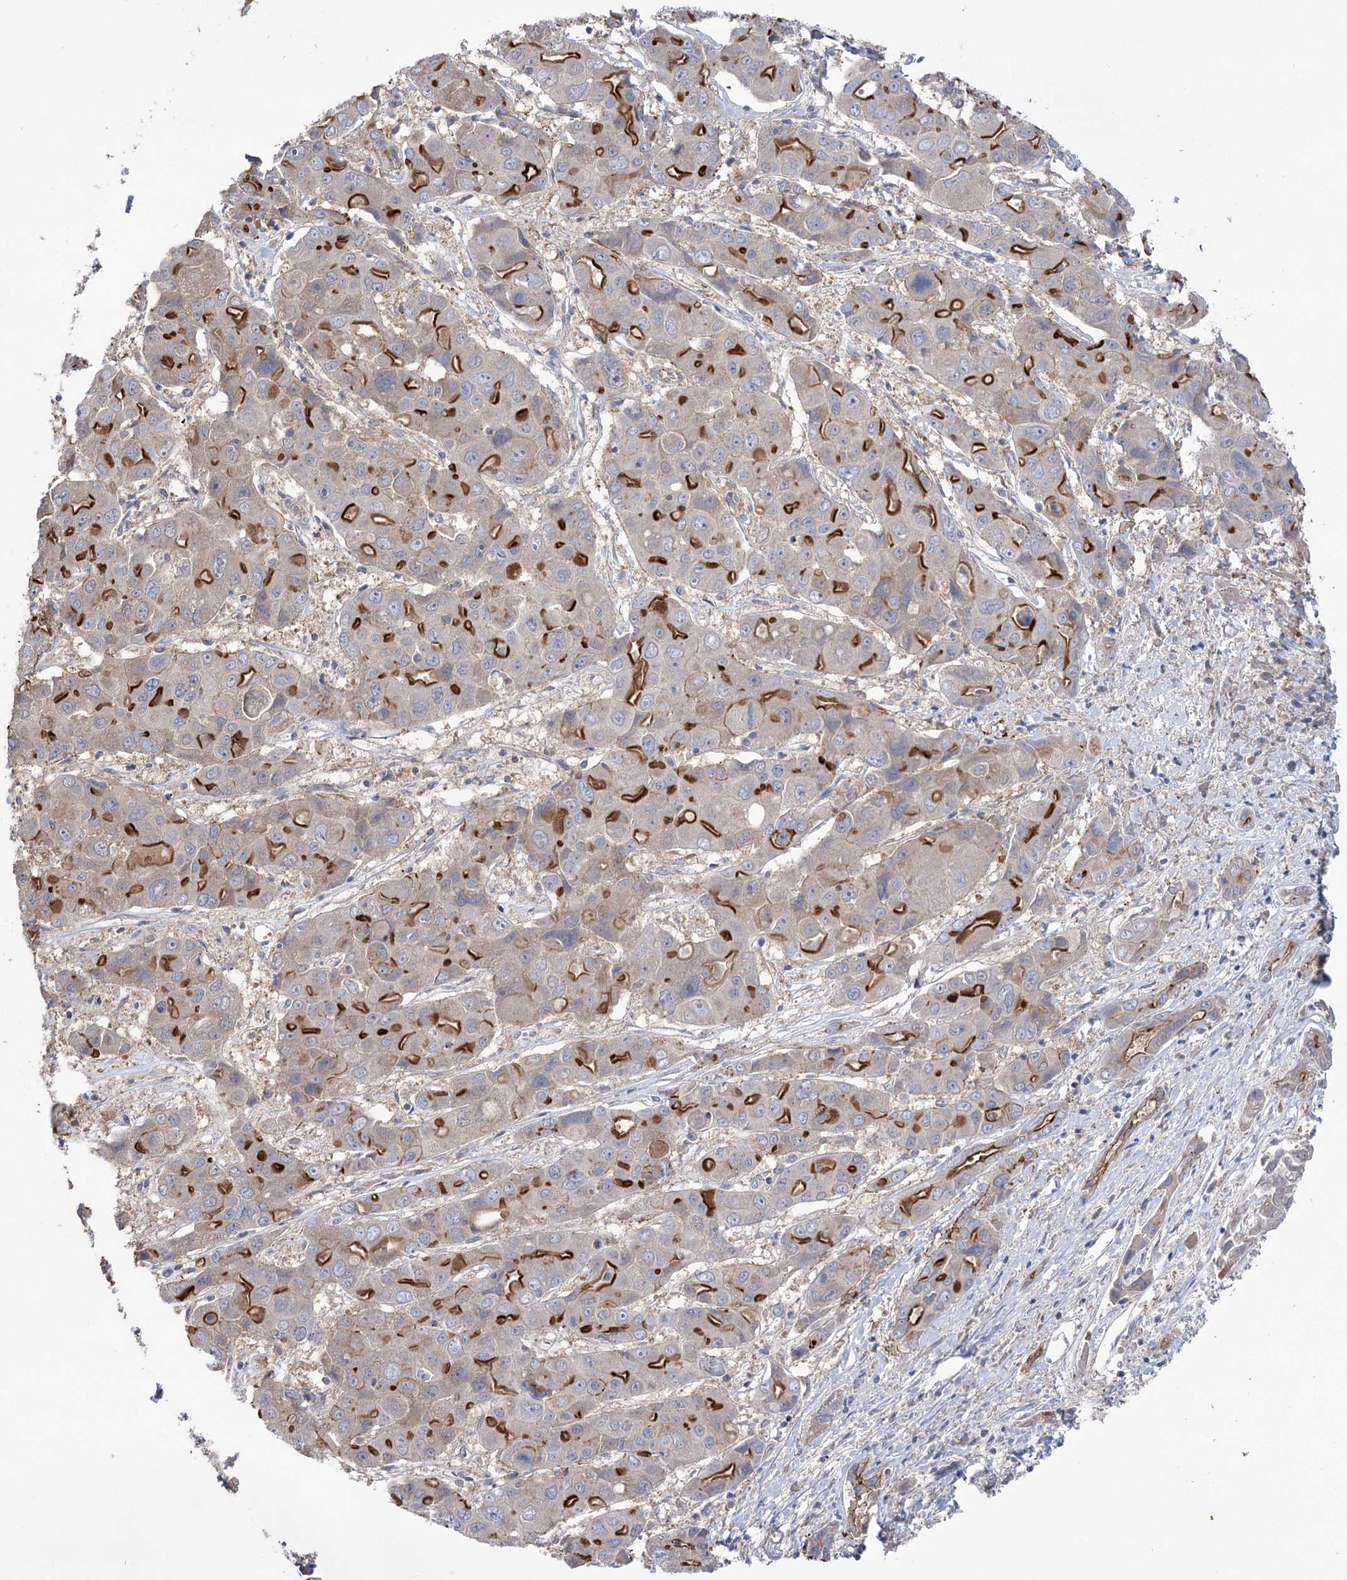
{"staining": {"intensity": "strong", "quantity": "25%-75%", "location": "cytoplasmic/membranous"}, "tissue": "liver cancer", "cell_type": "Tumor cells", "image_type": "cancer", "snomed": [{"axis": "morphology", "description": "Cholangiocarcinoma"}, {"axis": "topography", "description": "Liver"}], "caption": "The immunohistochemical stain labels strong cytoplasmic/membranous expression in tumor cells of liver cancer tissue.", "gene": "TRIM71", "patient": {"sex": "male", "age": 67}}